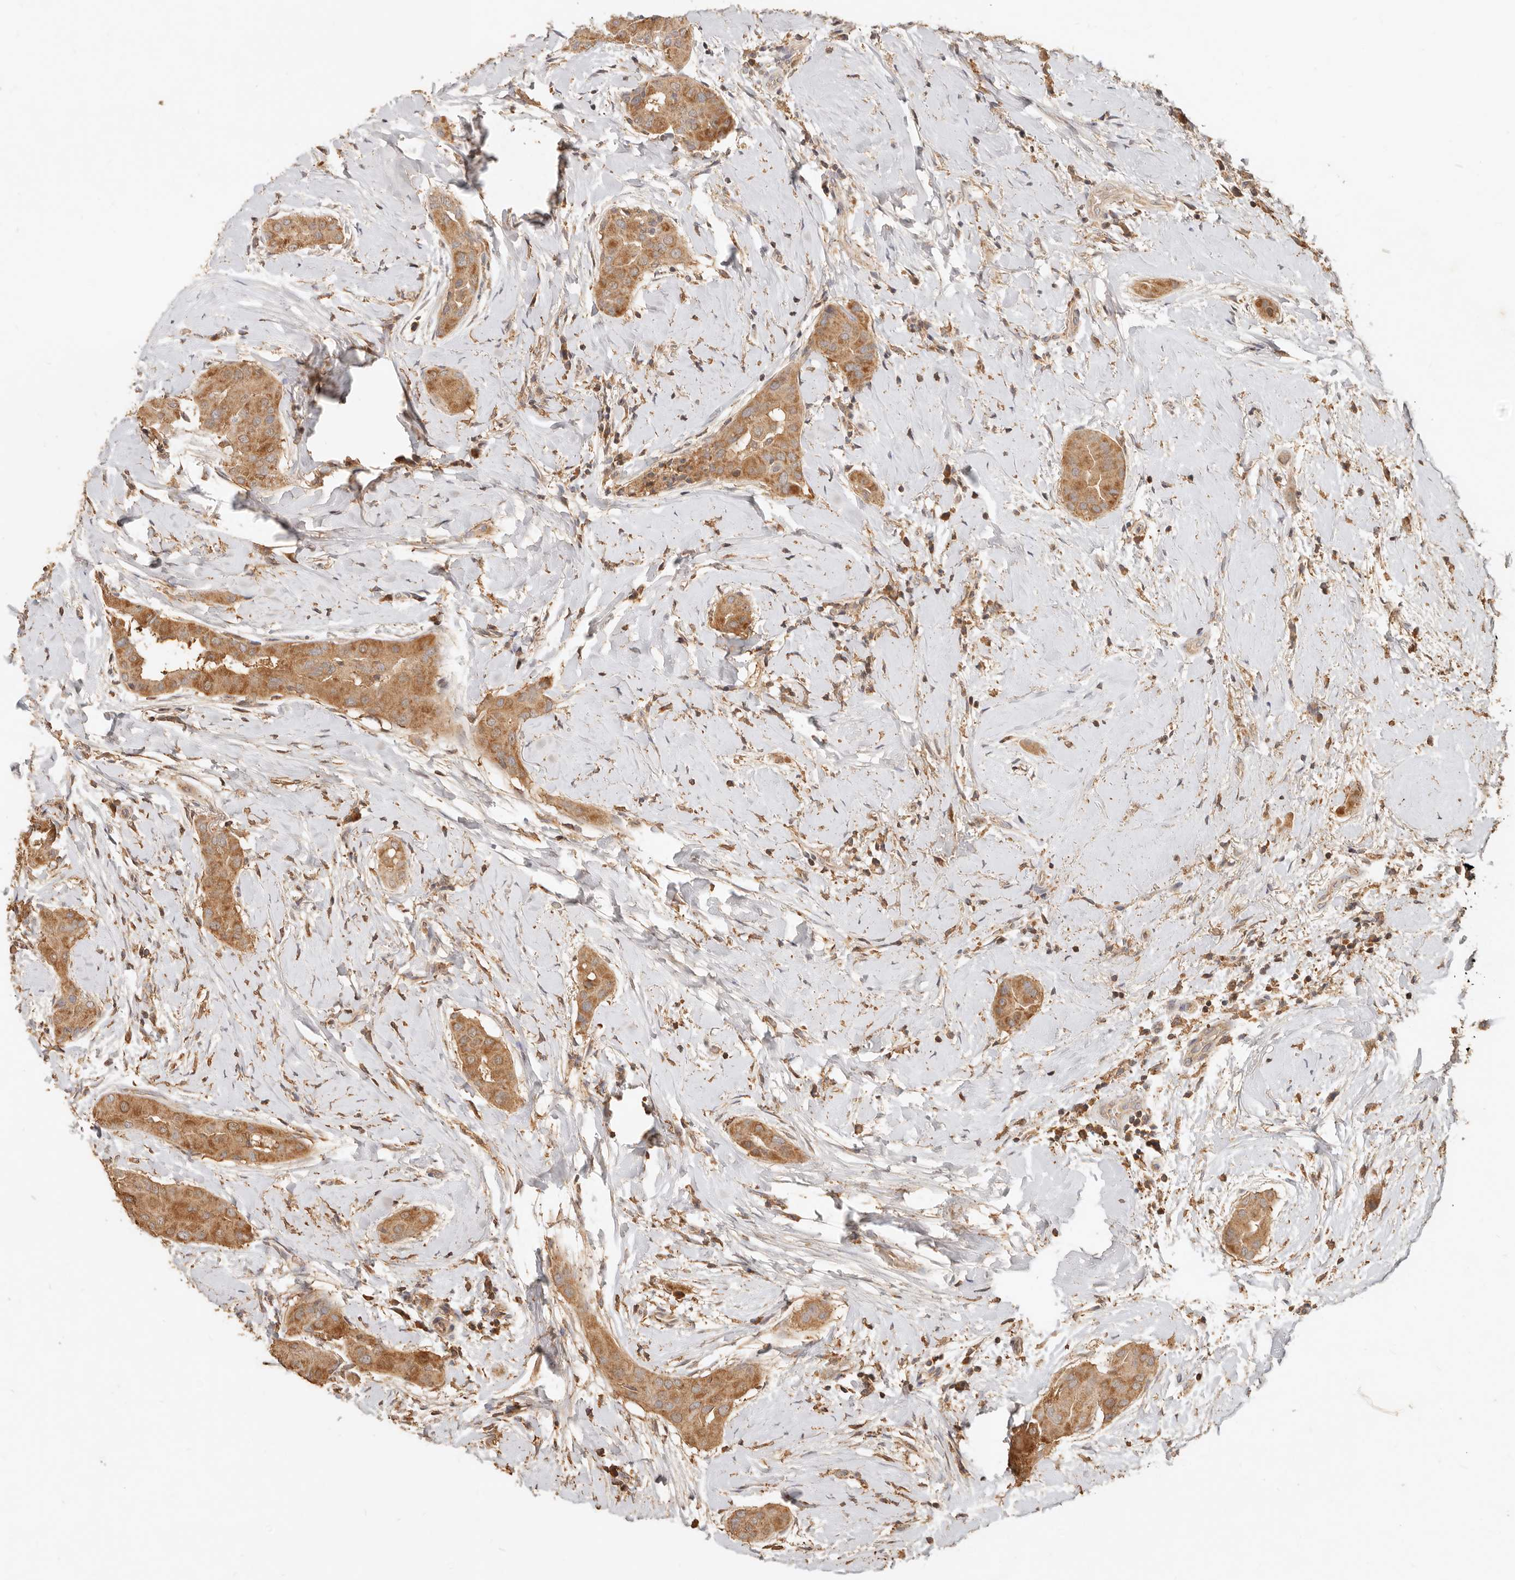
{"staining": {"intensity": "moderate", "quantity": ">75%", "location": "cytoplasmic/membranous"}, "tissue": "thyroid cancer", "cell_type": "Tumor cells", "image_type": "cancer", "snomed": [{"axis": "morphology", "description": "Papillary adenocarcinoma, NOS"}, {"axis": "topography", "description": "Thyroid gland"}], "caption": "Immunohistochemistry image of neoplastic tissue: human thyroid papillary adenocarcinoma stained using immunohistochemistry (IHC) shows medium levels of moderate protein expression localized specifically in the cytoplasmic/membranous of tumor cells, appearing as a cytoplasmic/membranous brown color.", "gene": "FAM180B", "patient": {"sex": "male", "age": 33}}